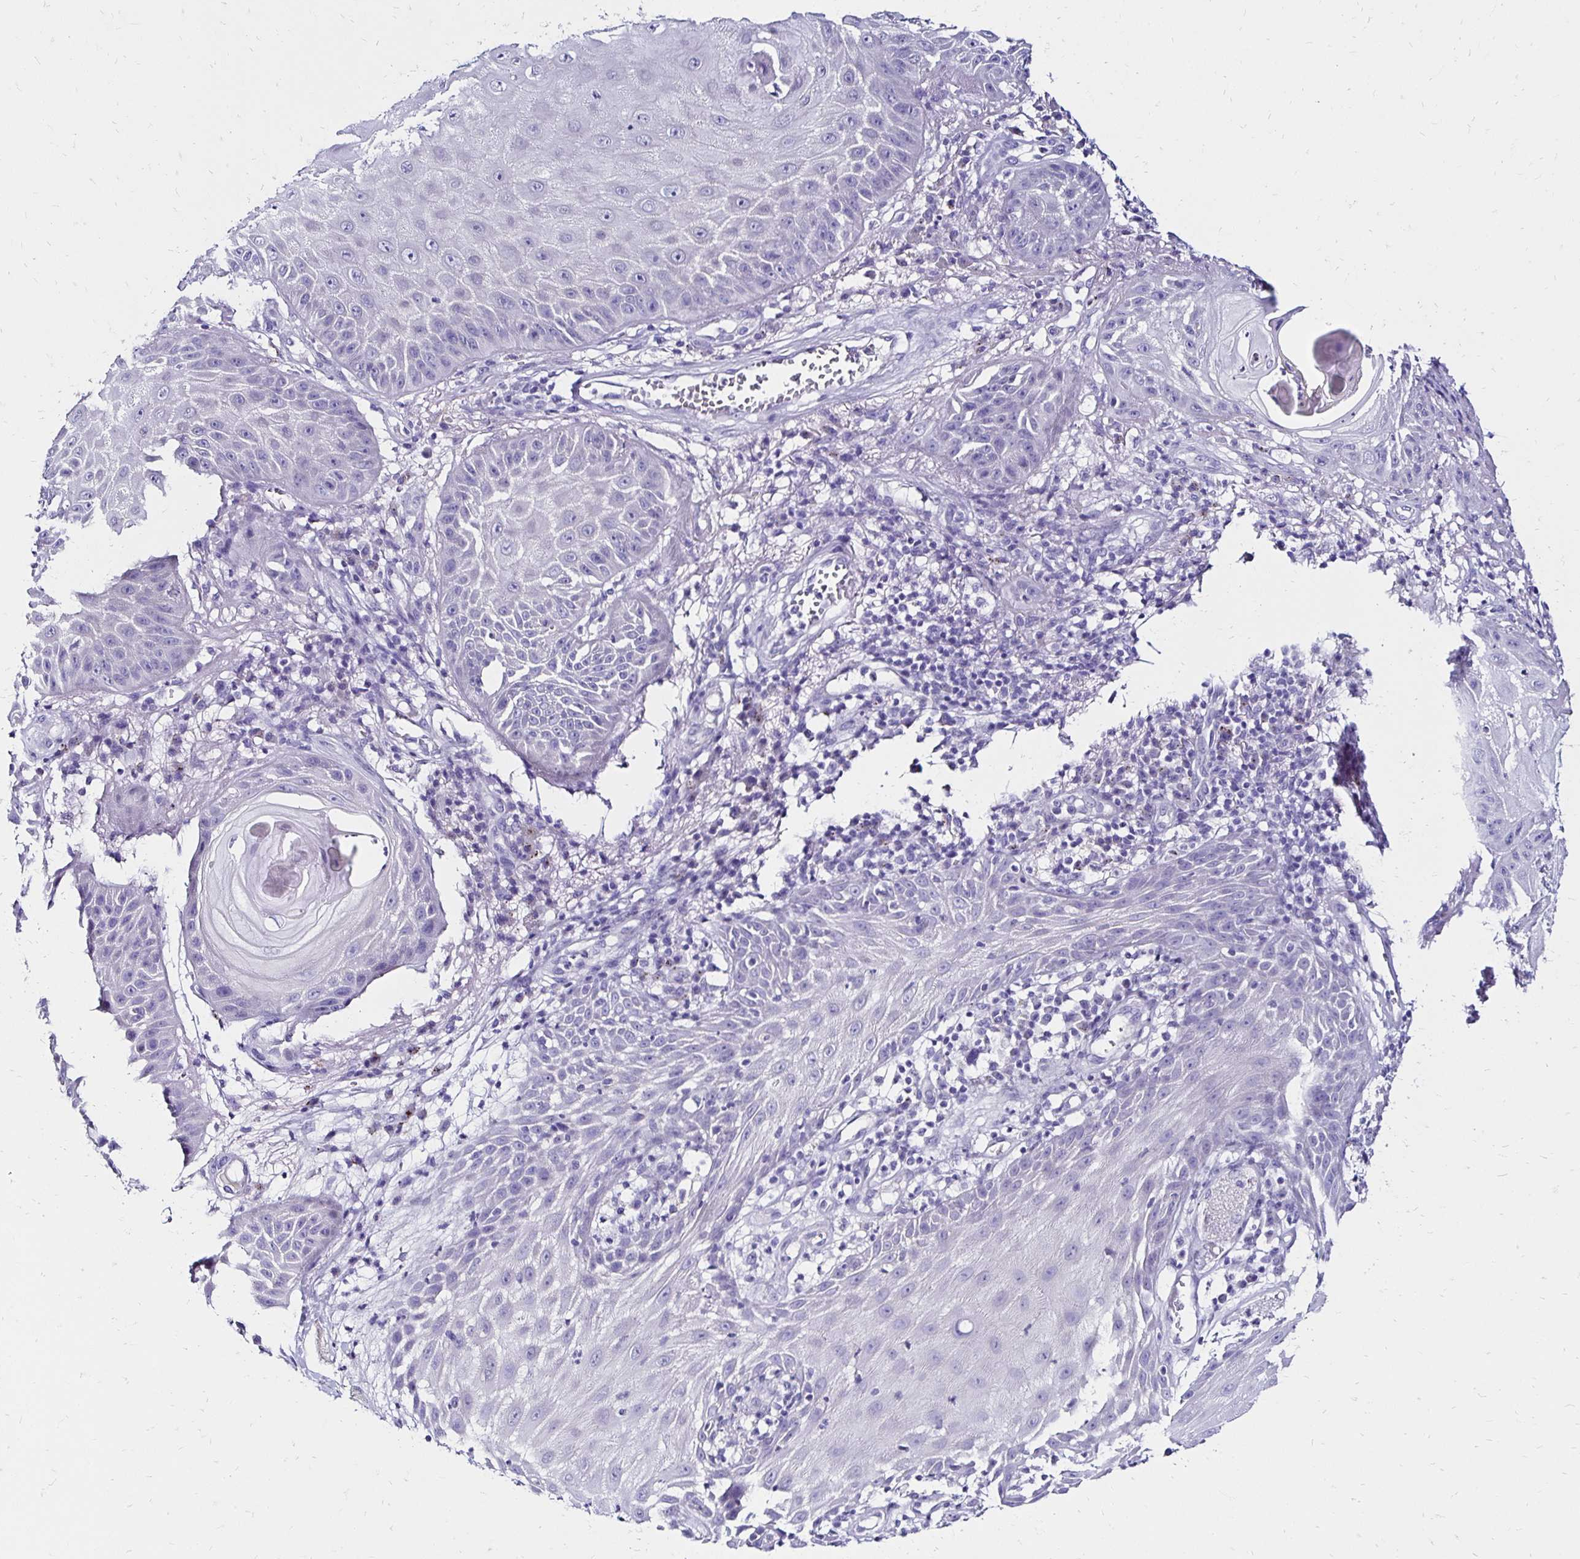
{"staining": {"intensity": "negative", "quantity": "none", "location": "none"}, "tissue": "skin cancer", "cell_type": "Tumor cells", "image_type": "cancer", "snomed": [{"axis": "morphology", "description": "Squamous cell carcinoma, NOS"}, {"axis": "topography", "description": "Skin"}], "caption": "Immunohistochemical staining of skin cancer shows no significant expression in tumor cells.", "gene": "KCNT1", "patient": {"sex": "male", "age": 70}}